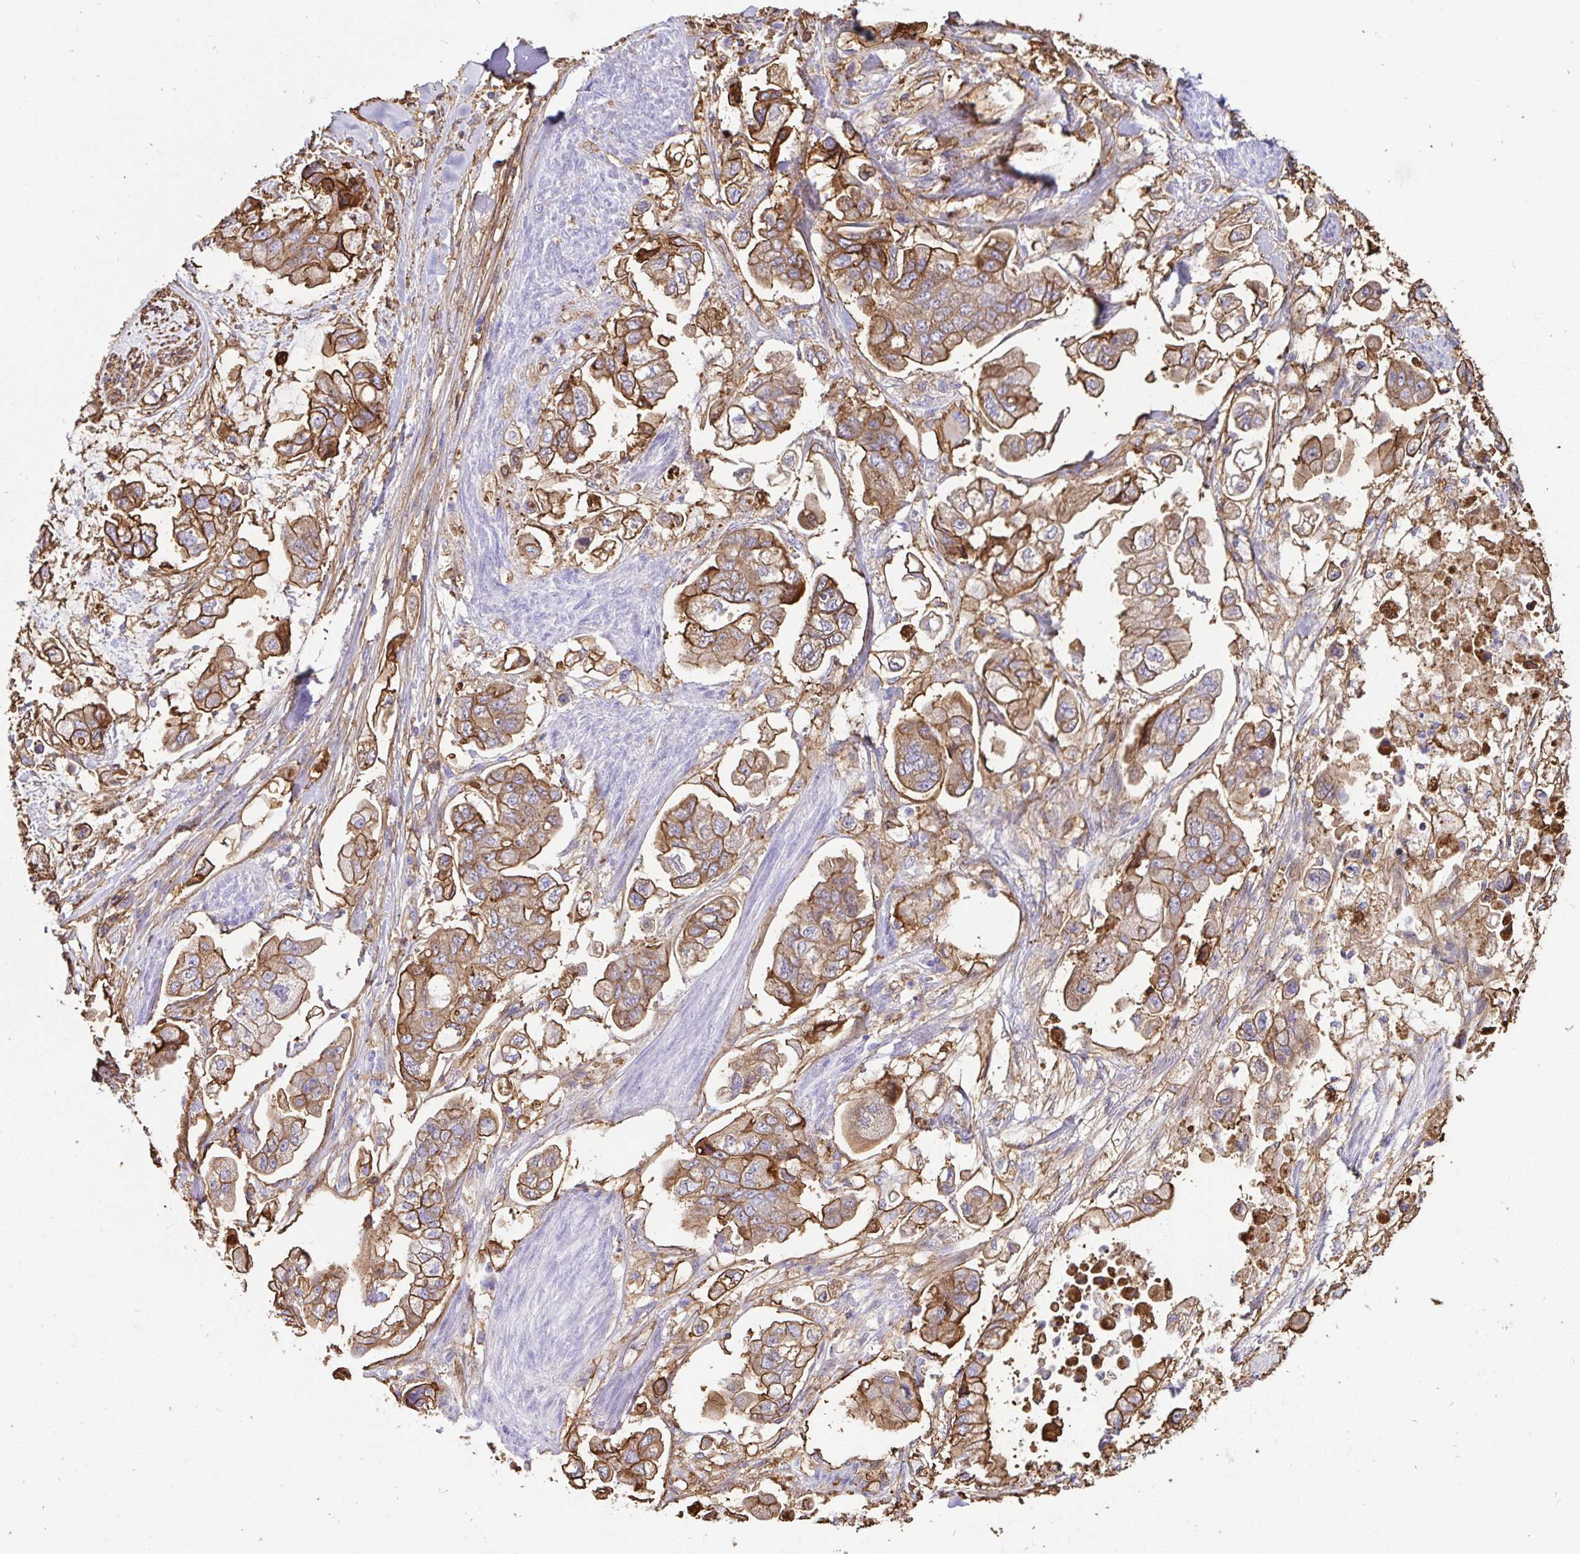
{"staining": {"intensity": "moderate", "quantity": ">75%", "location": "cytoplasmic/membranous"}, "tissue": "stomach cancer", "cell_type": "Tumor cells", "image_type": "cancer", "snomed": [{"axis": "morphology", "description": "Adenocarcinoma, NOS"}, {"axis": "topography", "description": "Stomach"}], "caption": "IHC (DAB) staining of stomach cancer shows moderate cytoplasmic/membranous protein expression in approximately >75% of tumor cells.", "gene": "ANXA2", "patient": {"sex": "male", "age": 62}}